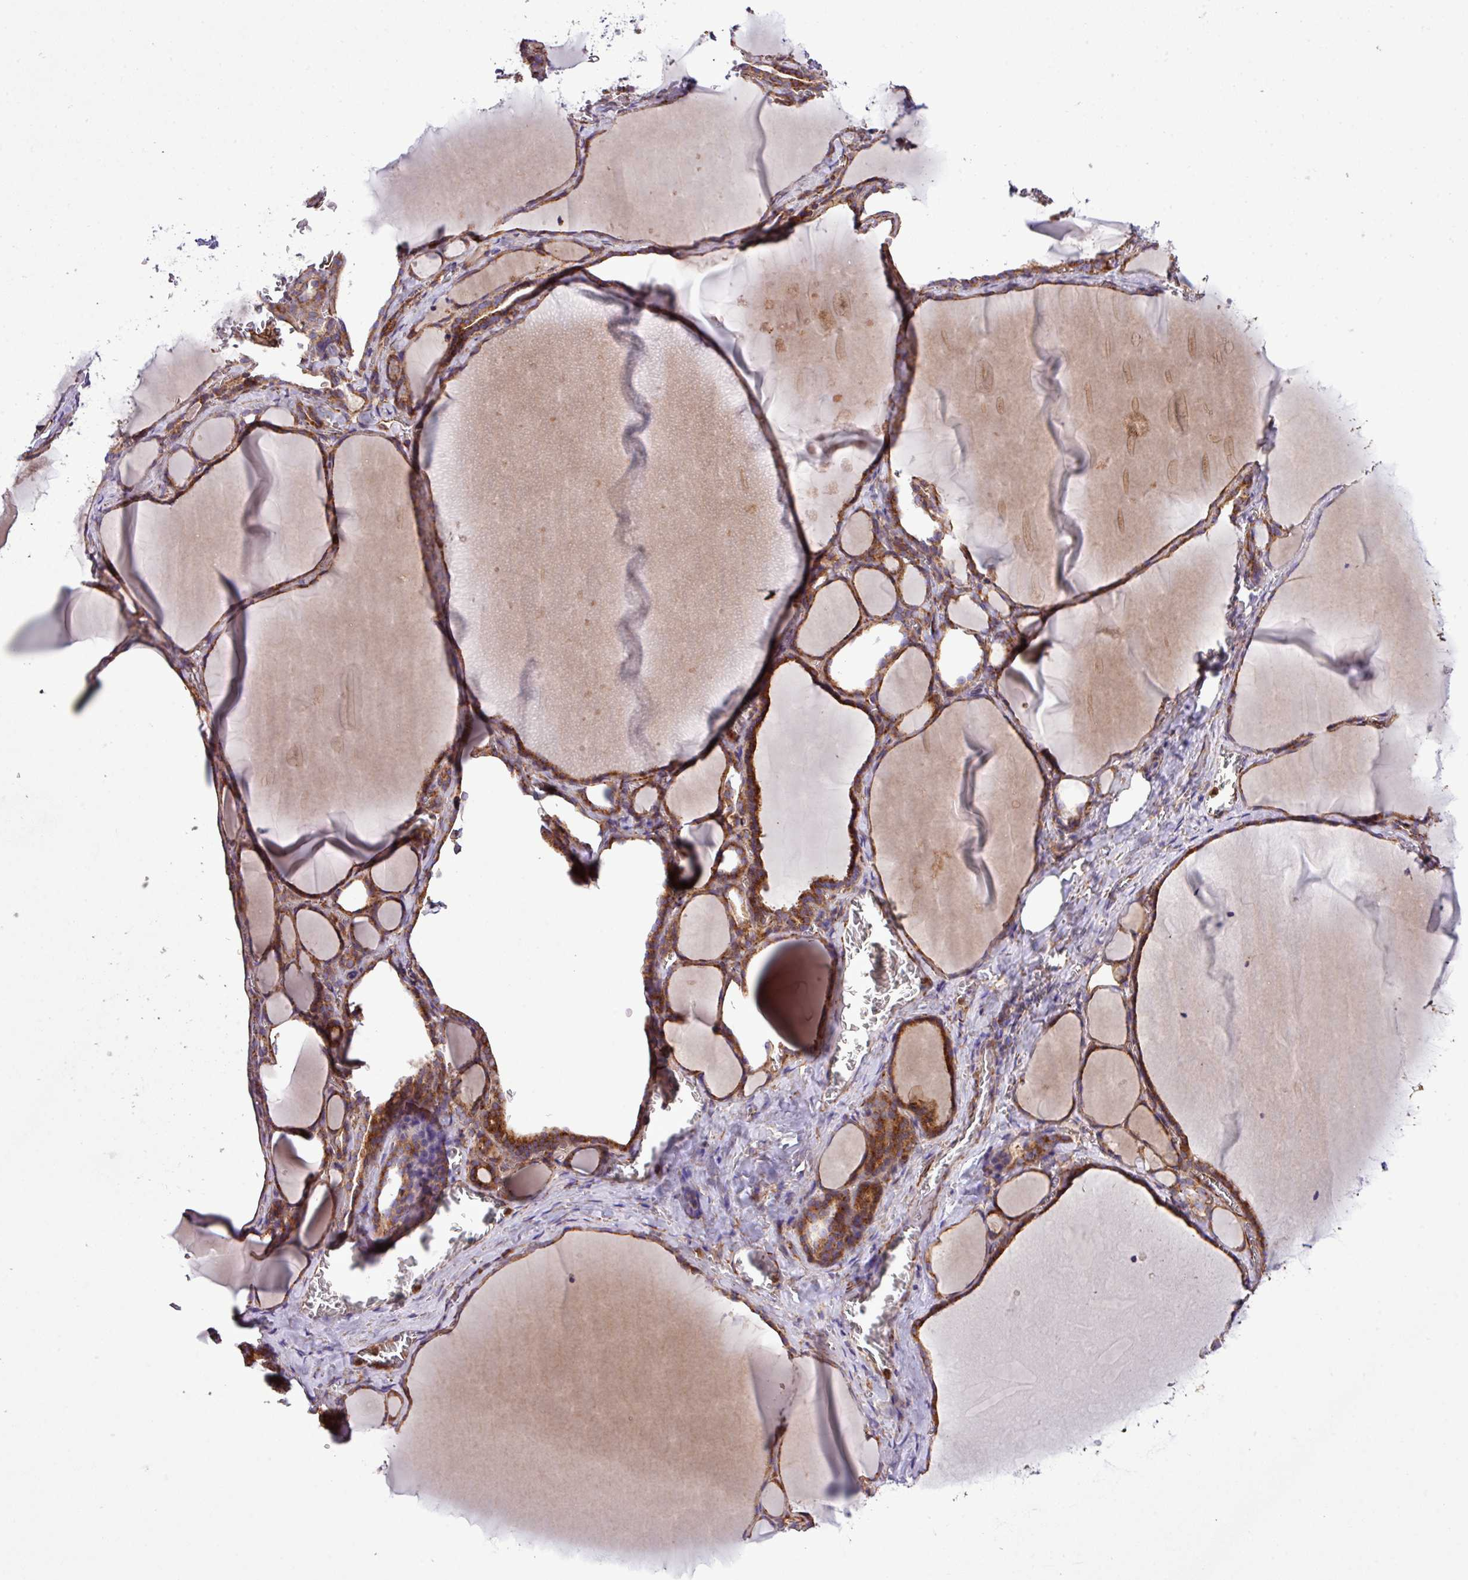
{"staining": {"intensity": "moderate", "quantity": ">75%", "location": "cytoplasmic/membranous"}, "tissue": "thyroid gland", "cell_type": "Glandular cells", "image_type": "normal", "snomed": [{"axis": "morphology", "description": "Normal tissue, NOS"}, {"axis": "topography", "description": "Thyroid gland"}], "caption": "This histopathology image displays immunohistochemistry staining of unremarkable human thyroid gland, with medium moderate cytoplasmic/membranous expression in about >75% of glandular cells.", "gene": "FAM47E", "patient": {"sex": "female", "age": 49}}